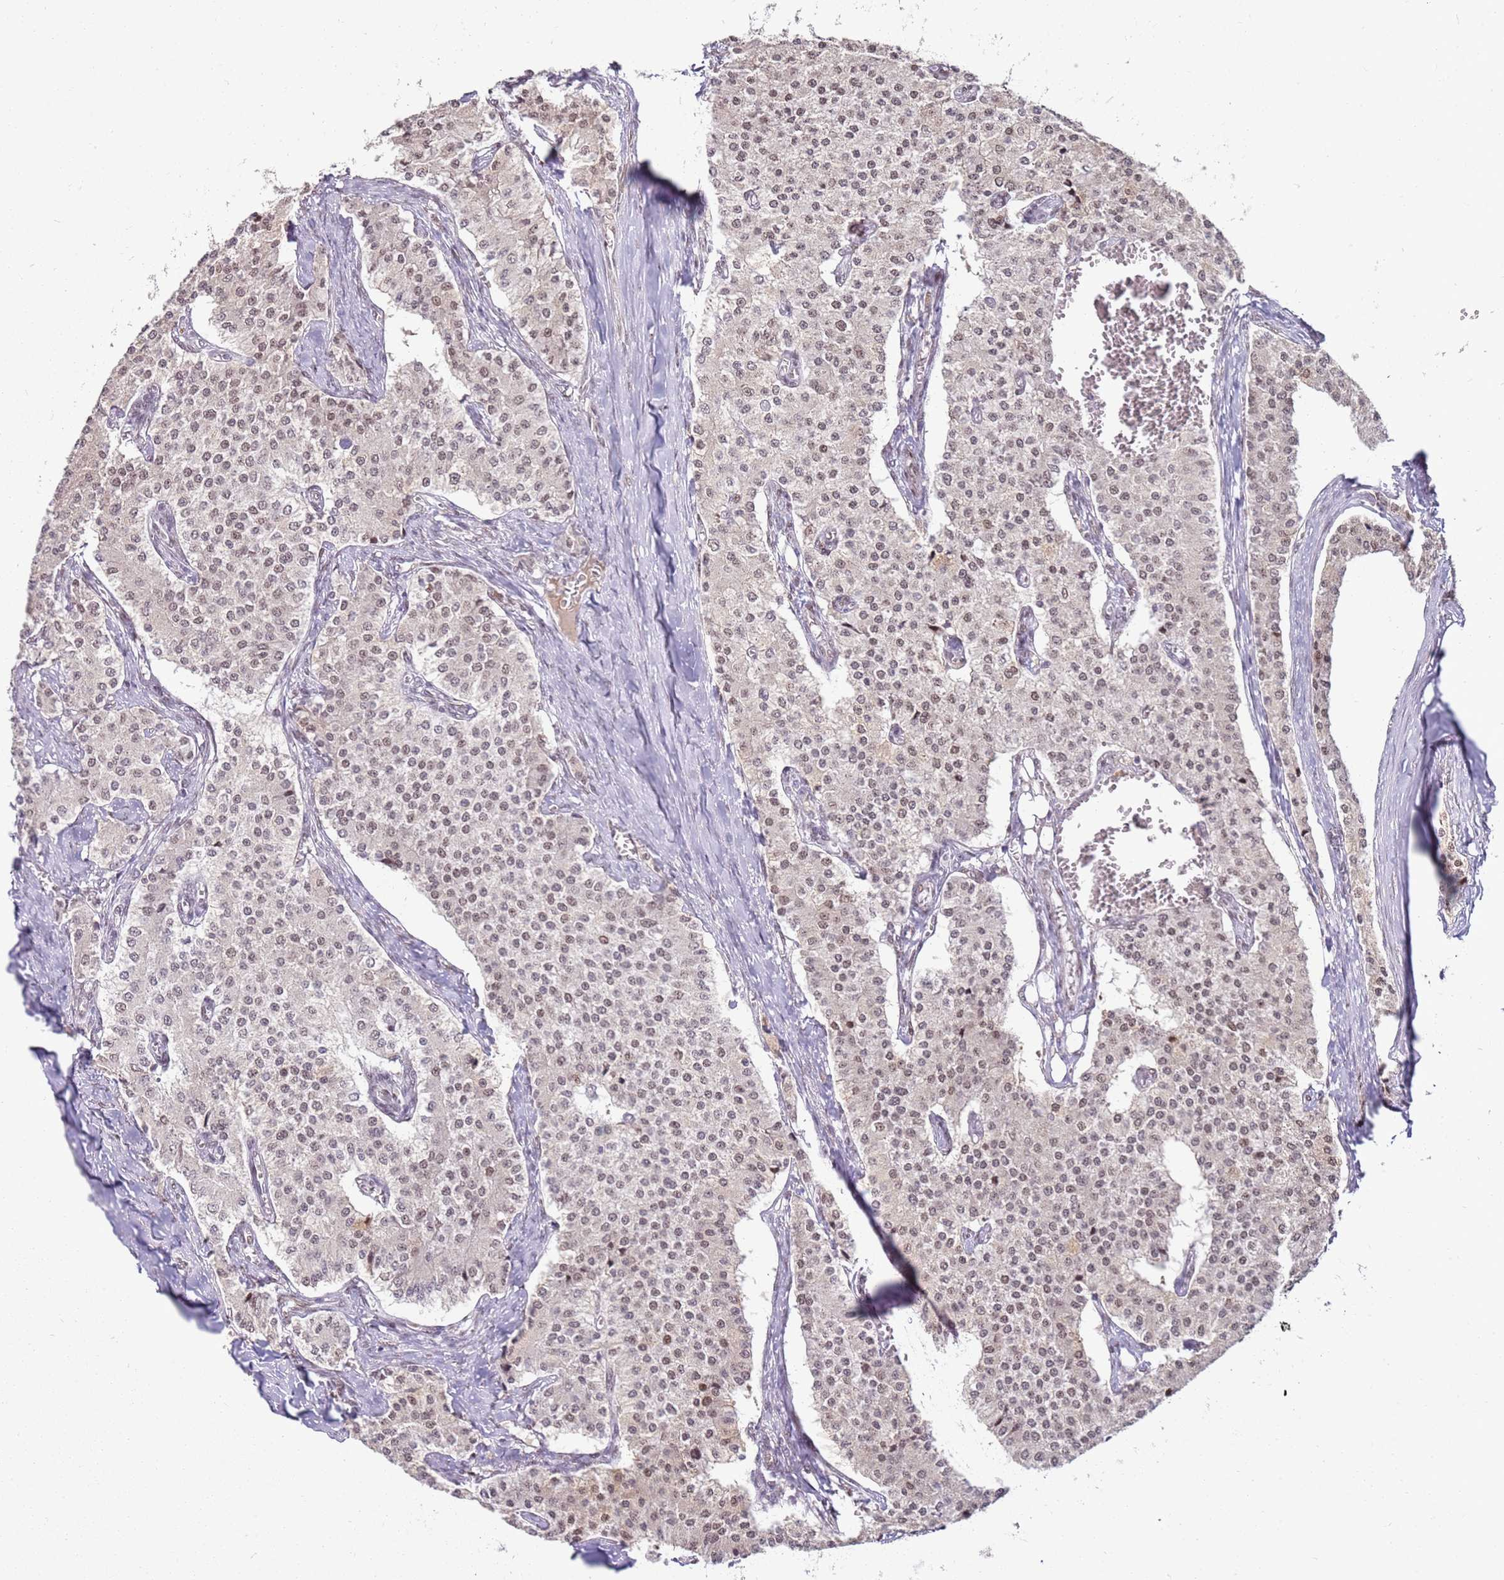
{"staining": {"intensity": "moderate", "quantity": "25%-75%", "location": "nuclear"}, "tissue": "carcinoid", "cell_type": "Tumor cells", "image_type": "cancer", "snomed": [{"axis": "morphology", "description": "Carcinoid, malignant, NOS"}, {"axis": "topography", "description": "Colon"}], "caption": "A medium amount of moderate nuclear staining is seen in approximately 25%-75% of tumor cells in carcinoid (malignant) tissue. (brown staining indicates protein expression, while blue staining denotes nuclei).", "gene": "PHC2", "patient": {"sex": "female", "age": 52}}